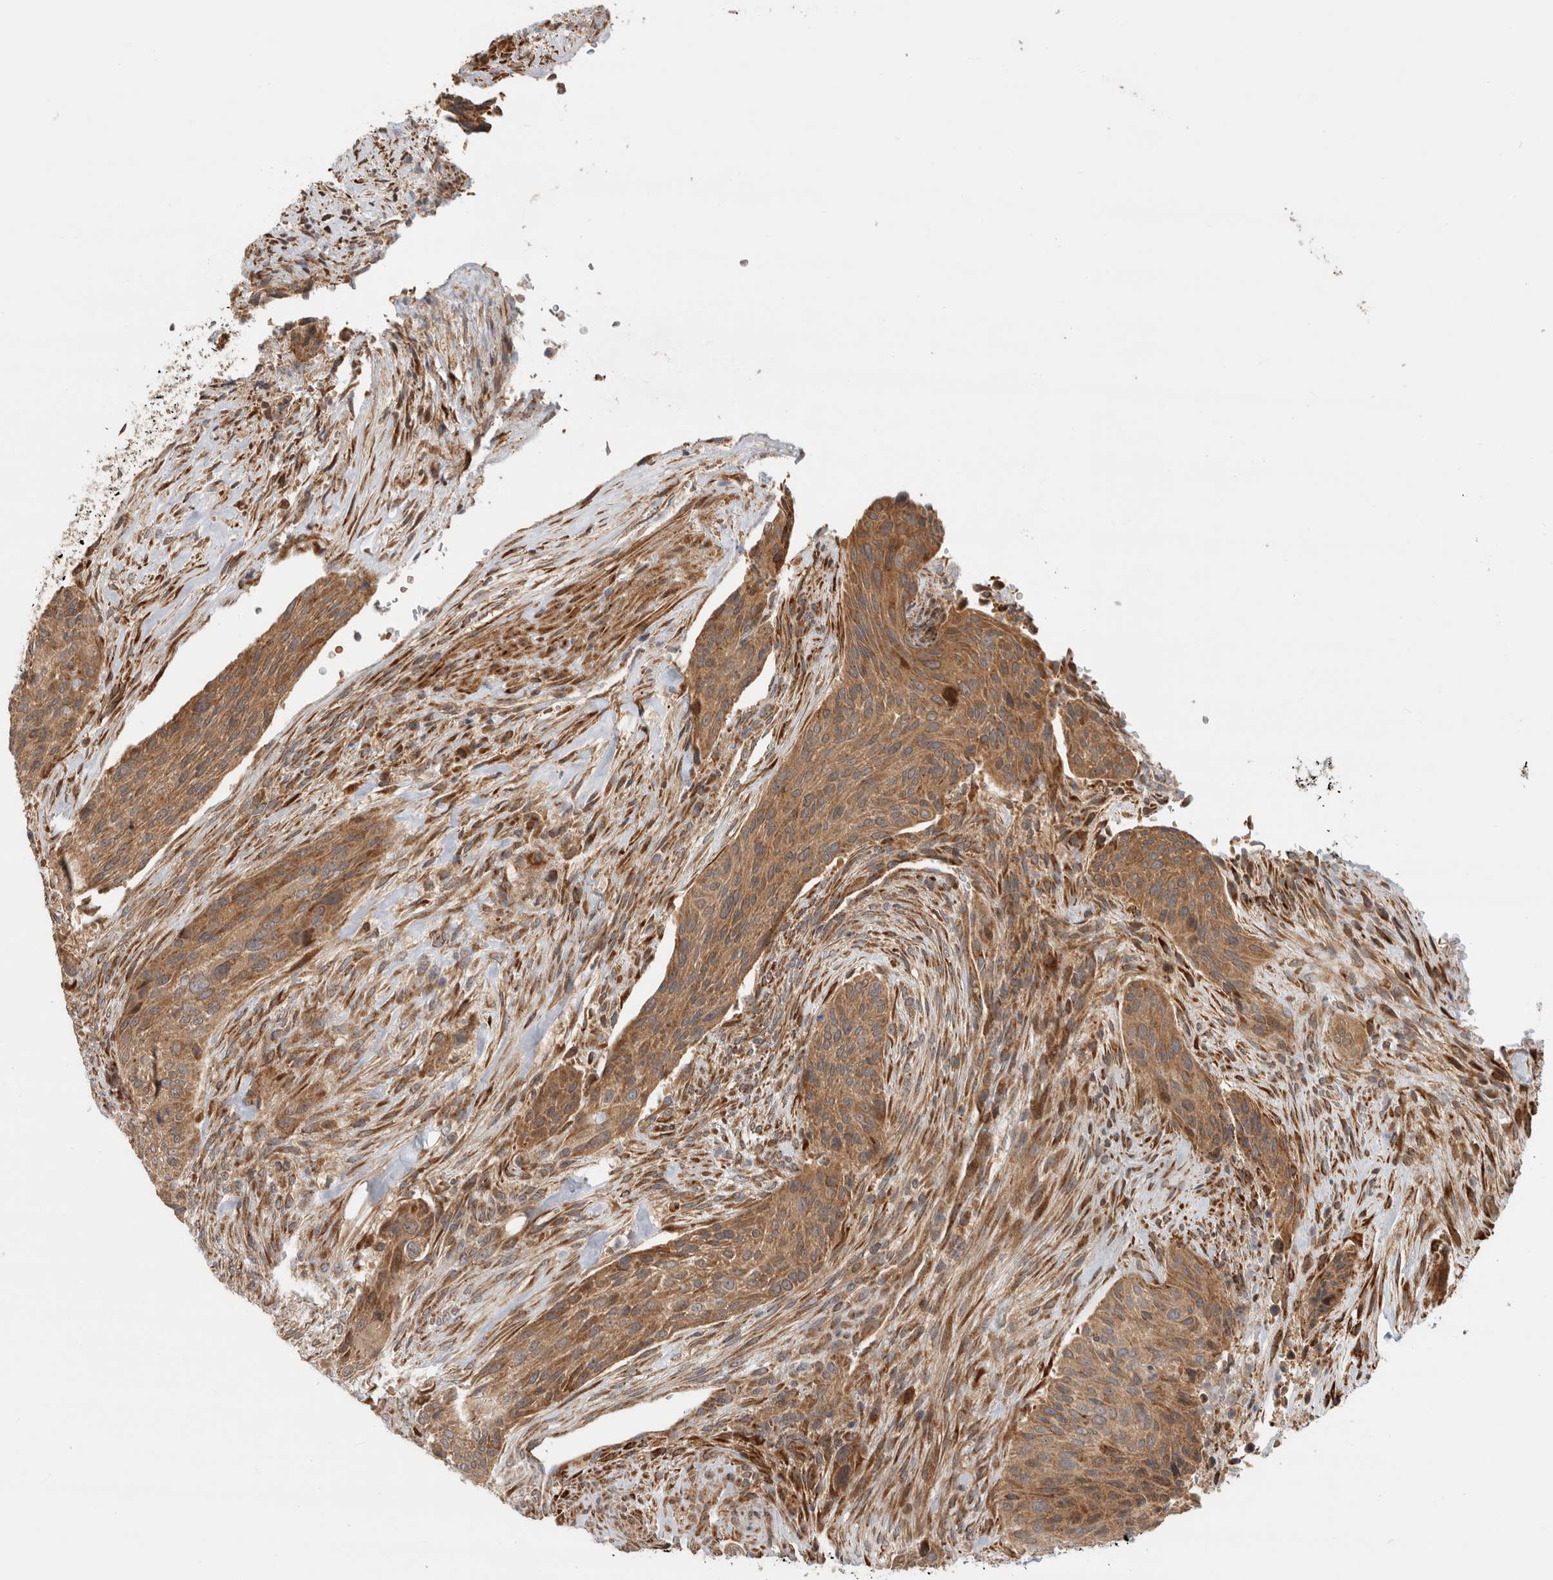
{"staining": {"intensity": "moderate", "quantity": ">75%", "location": "cytoplasmic/membranous"}, "tissue": "urothelial cancer", "cell_type": "Tumor cells", "image_type": "cancer", "snomed": [{"axis": "morphology", "description": "Urothelial carcinoma, High grade"}, {"axis": "topography", "description": "Urinary bladder"}], "caption": "This is a micrograph of immunohistochemistry staining of urothelial cancer, which shows moderate positivity in the cytoplasmic/membranous of tumor cells.", "gene": "TUBD1", "patient": {"sex": "male", "age": 35}}